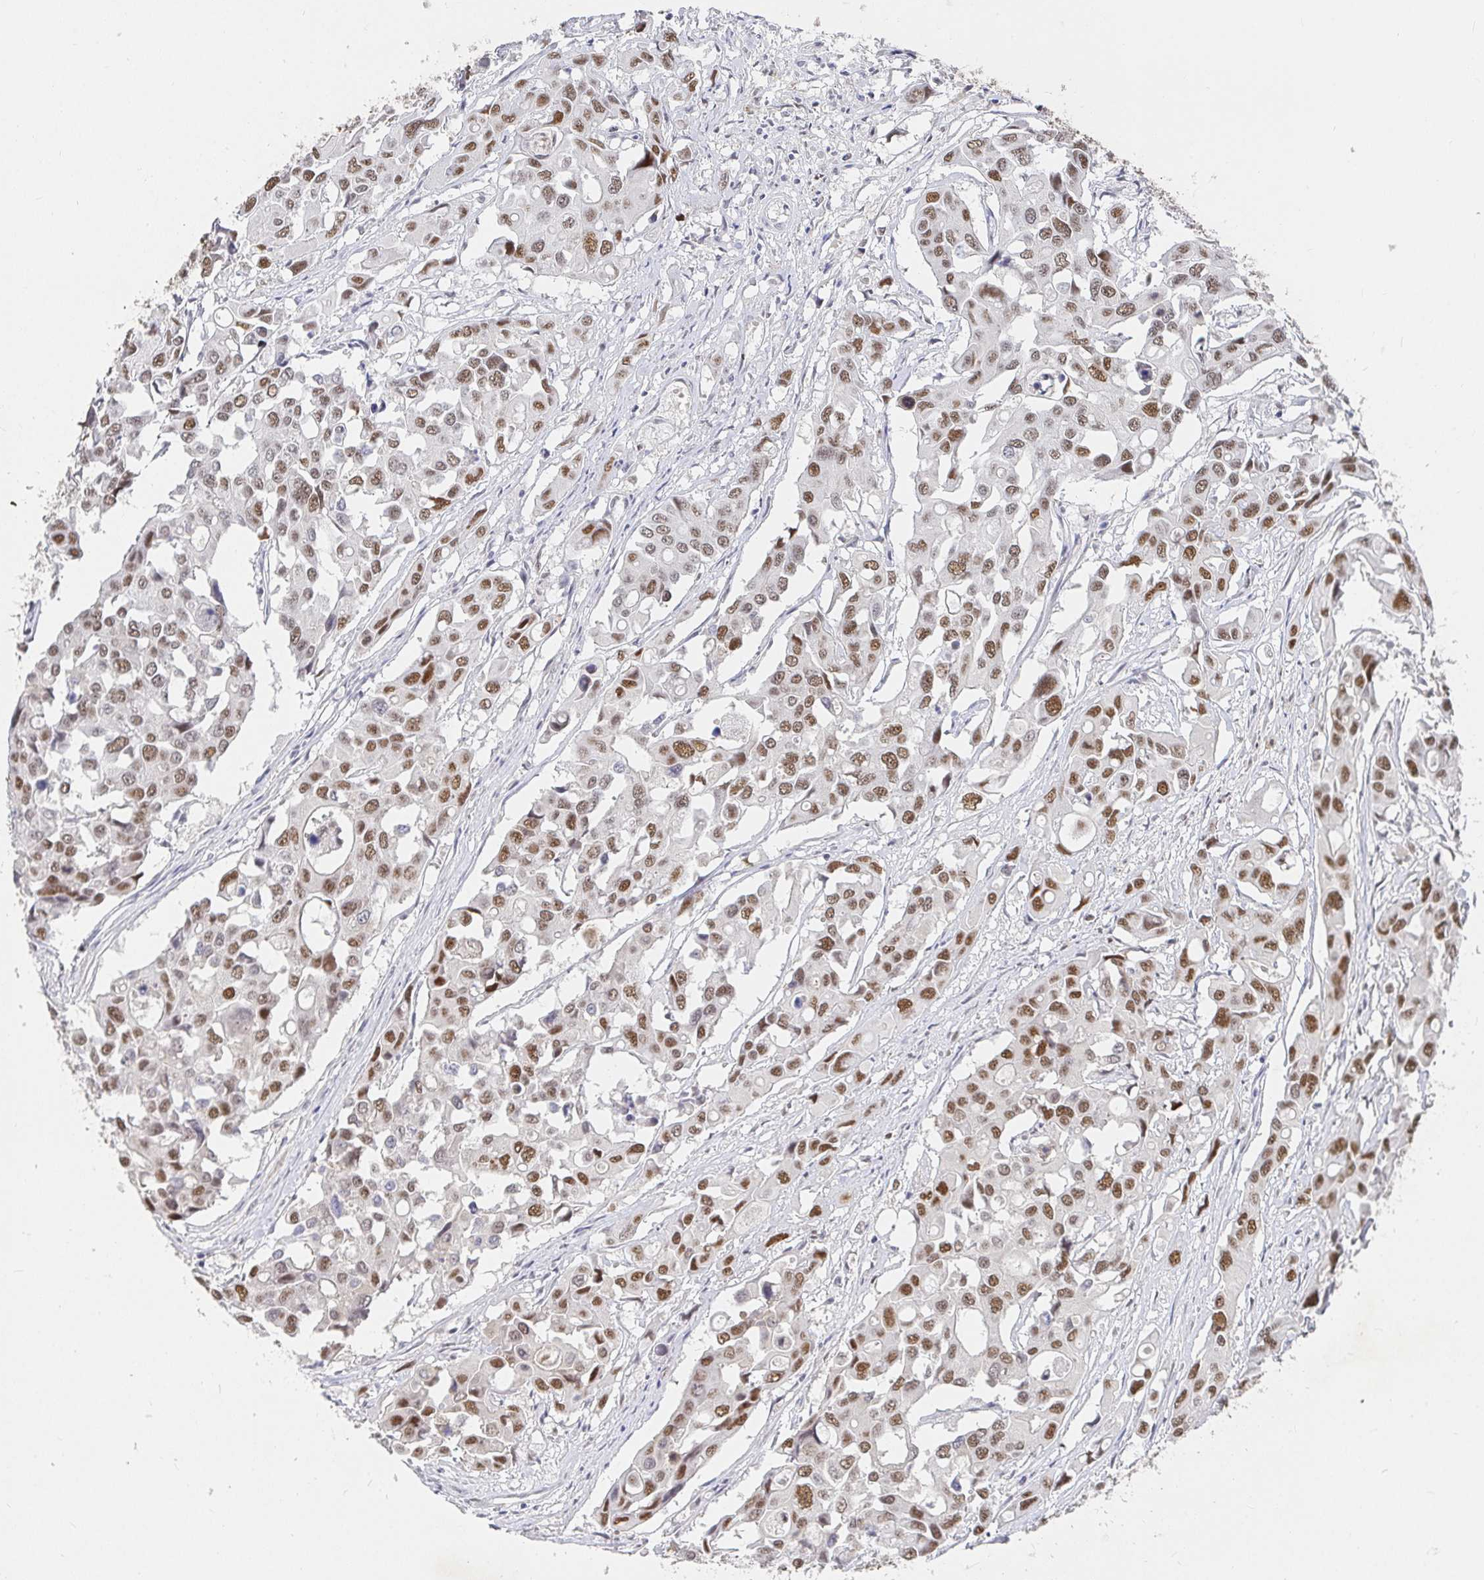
{"staining": {"intensity": "moderate", "quantity": ">75%", "location": "nuclear"}, "tissue": "colorectal cancer", "cell_type": "Tumor cells", "image_type": "cancer", "snomed": [{"axis": "morphology", "description": "Adenocarcinoma, NOS"}, {"axis": "topography", "description": "Colon"}], "caption": "Protein staining of colorectal adenocarcinoma tissue shows moderate nuclear positivity in about >75% of tumor cells.", "gene": "RCOR1", "patient": {"sex": "male", "age": 77}}